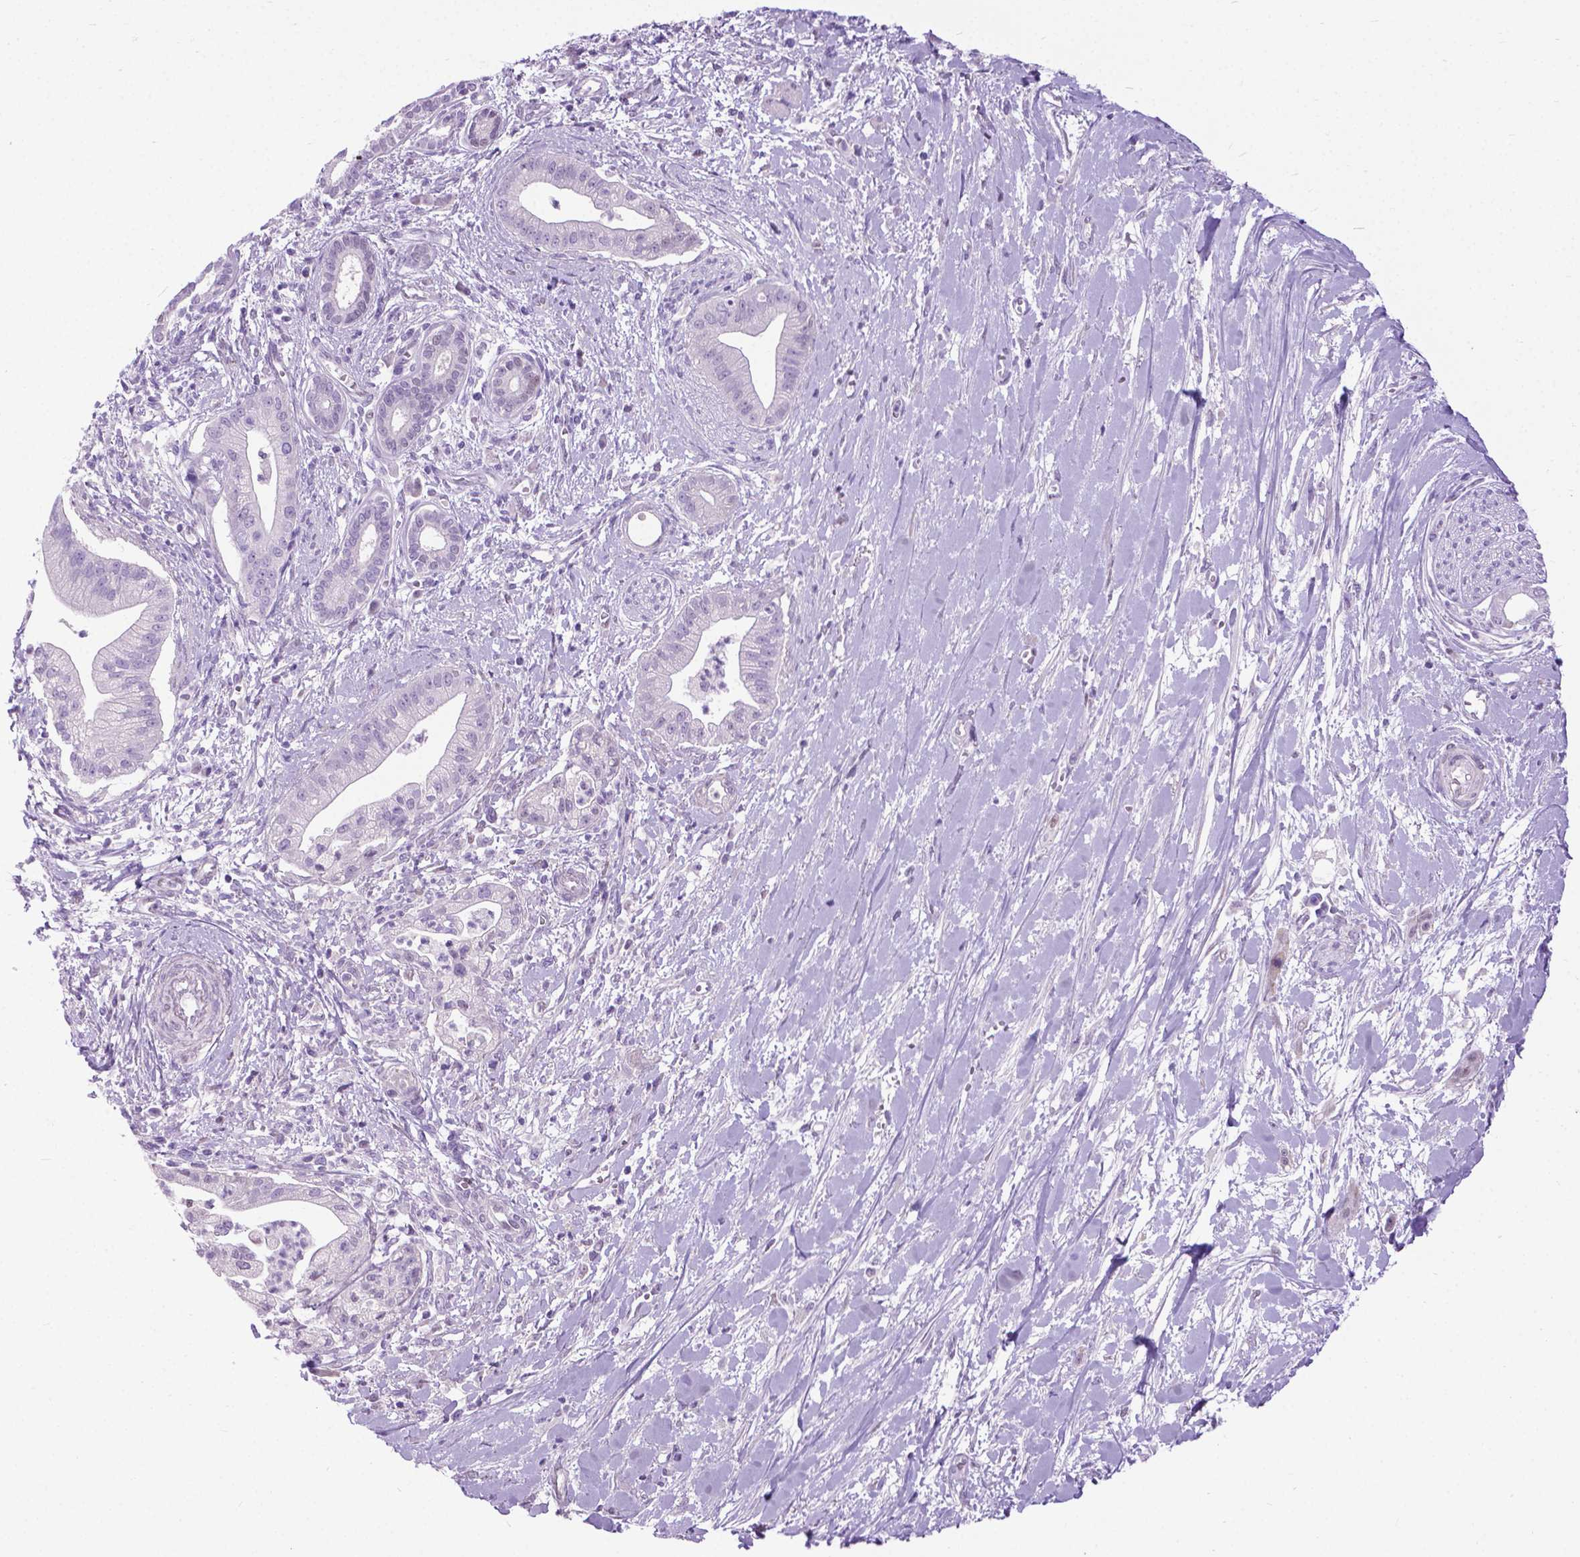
{"staining": {"intensity": "negative", "quantity": "none", "location": "none"}, "tissue": "pancreatic cancer", "cell_type": "Tumor cells", "image_type": "cancer", "snomed": [{"axis": "morphology", "description": "Normal tissue, NOS"}, {"axis": "morphology", "description": "Adenocarcinoma, NOS"}, {"axis": "topography", "description": "Lymph node"}, {"axis": "topography", "description": "Pancreas"}], "caption": "Tumor cells are negative for brown protein staining in adenocarcinoma (pancreatic). Nuclei are stained in blue.", "gene": "APCDD1L", "patient": {"sex": "female", "age": 58}}